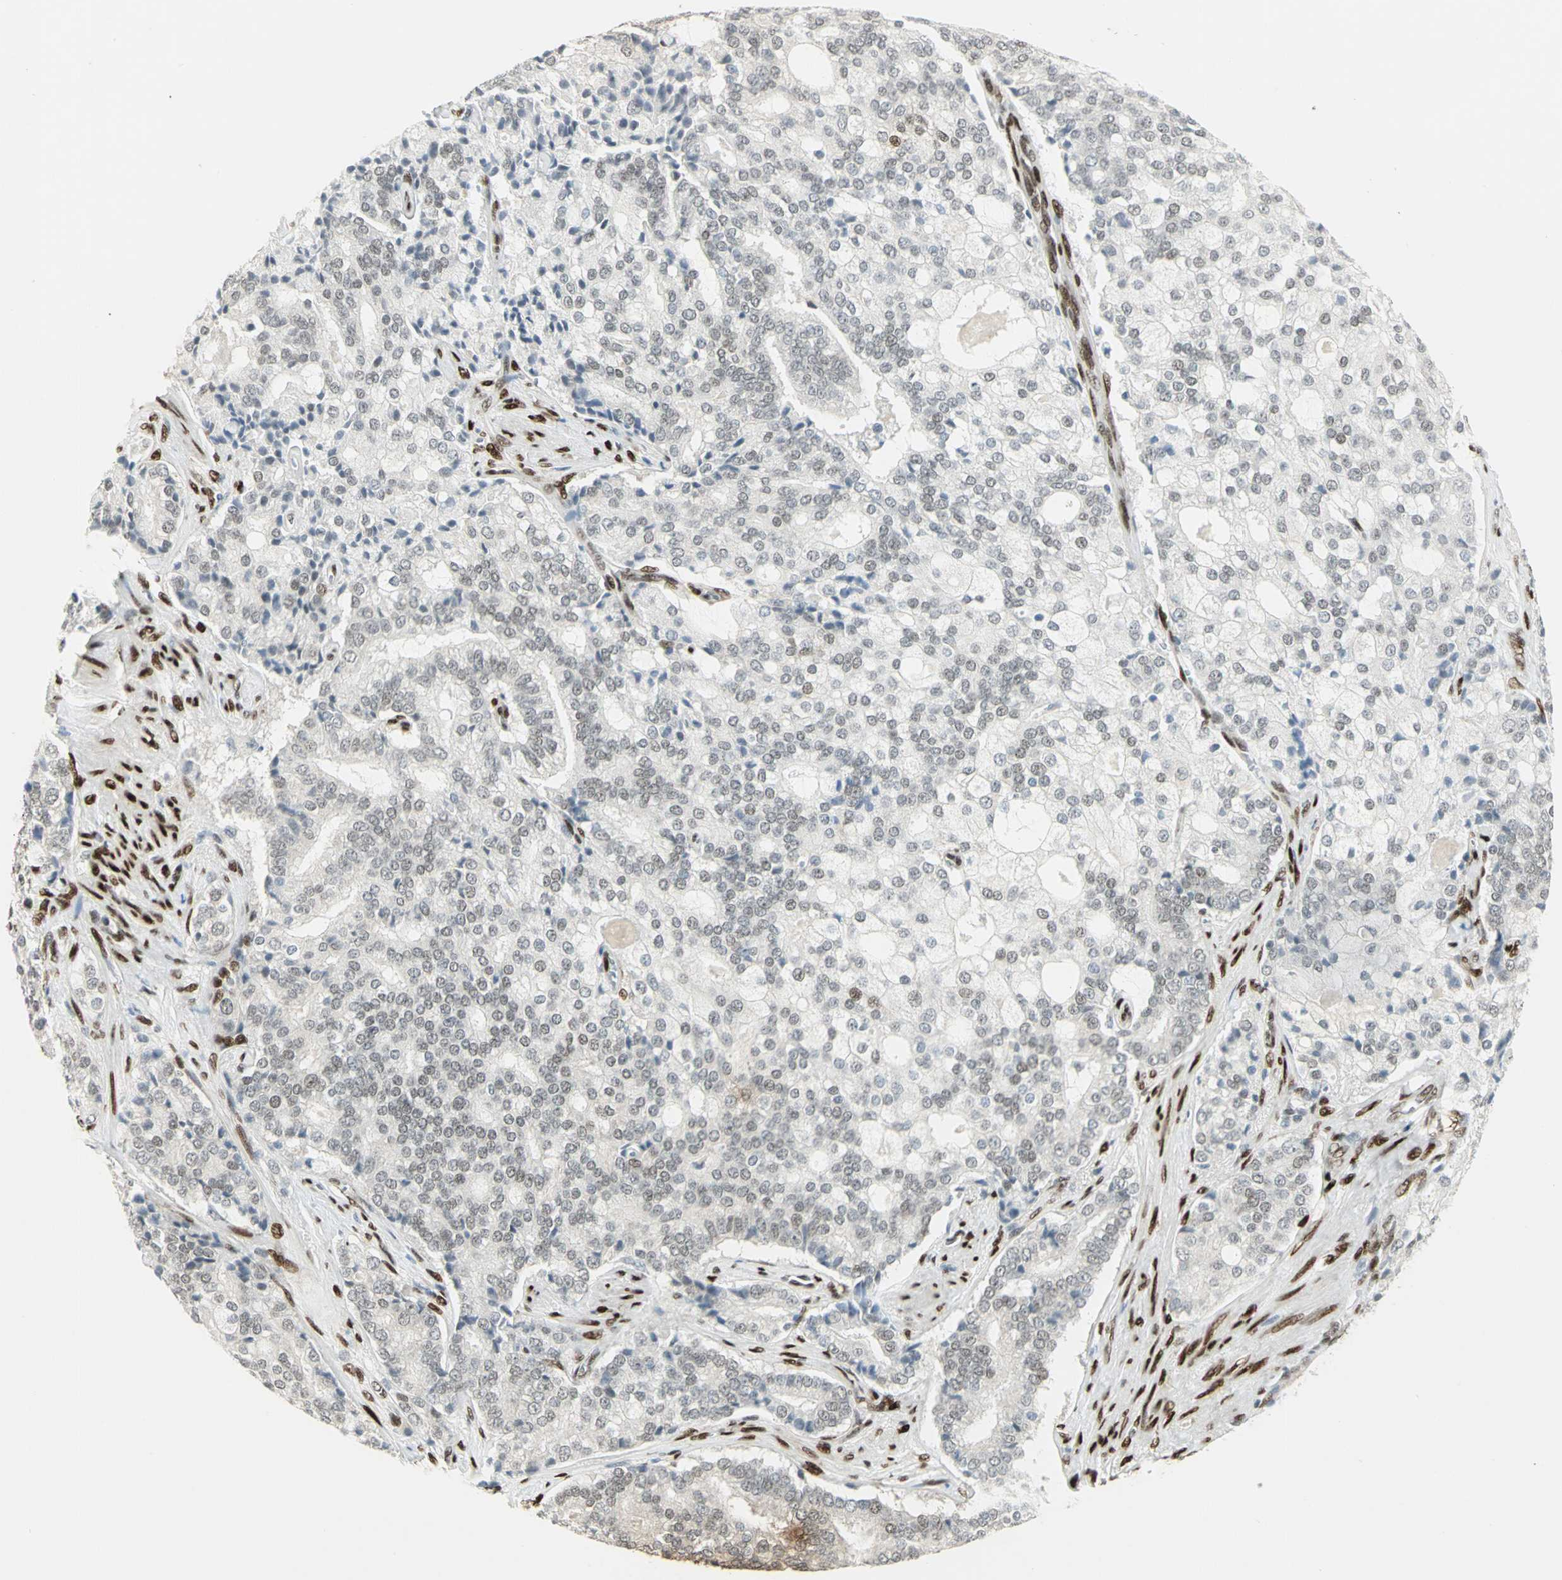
{"staining": {"intensity": "weak", "quantity": ">75%", "location": "nuclear"}, "tissue": "prostate cancer", "cell_type": "Tumor cells", "image_type": "cancer", "snomed": [{"axis": "morphology", "description": "Adenocarcinoma, Low grade"}, {"axis": "topography", "description": "Prostate"}], "caption": "Immunohistochemistry (IHC) of prostate cancer (adenocarcinoma (low-grade)) demonstrates low levels of weak nuclear staining in about >75% of tumor cells. (brown staining indicates protein expression, while blue staining denotes nuclei).", "gene": "MEIS2", "patient": {"sex": "male", "age": 58}}